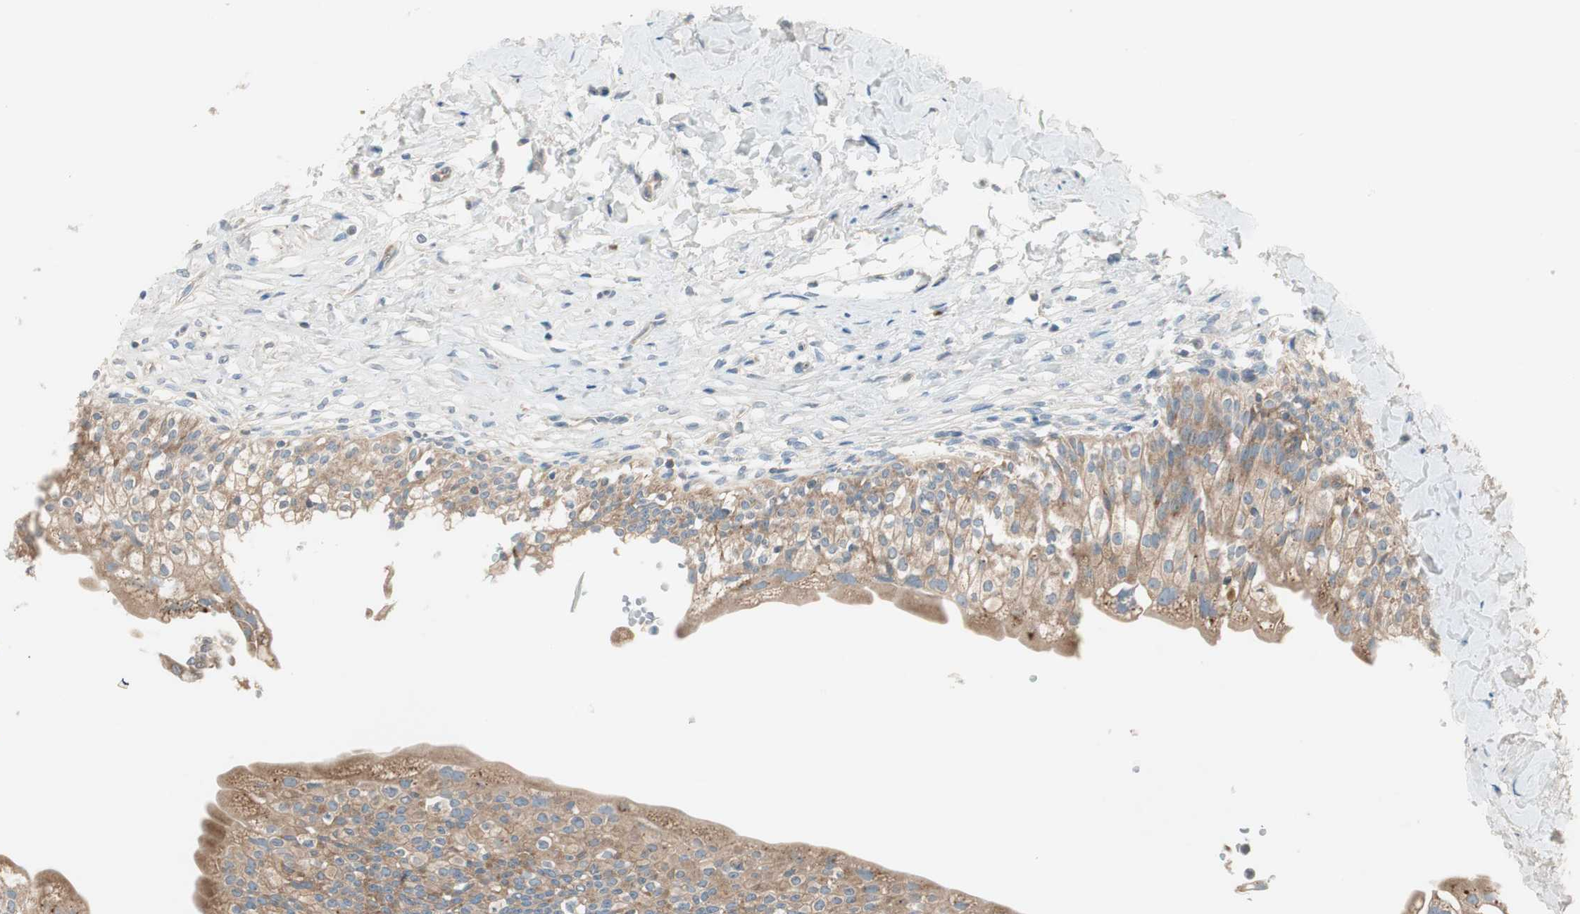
{"staining": {"intensity": "moderate", "quantity": ">75%", "location": "cytoplasmic/membranous"}, "tissue": "urinary bladder", "cell_type": "Urothelial cells", "image_type": "normal", "snomed": [{"axis": "morphology", "description": "Normal tissue, NOS"}, {"axis": "morphology", "description": "Inflammation, NOS"}, {"axis": "topography", "description": "Urinary bladder"}], "caption": "Immunohistochemical staining of benign urinary bladder demonstrates >75% levels of moderate cytoplasmic/membranous protein staining in approximately >75% of urothelial cells. Ihc stains the protein in brown and the nuclei are stained blue.", "gene": "RPL23", "patient": {"sex": "female", "age": 80}}